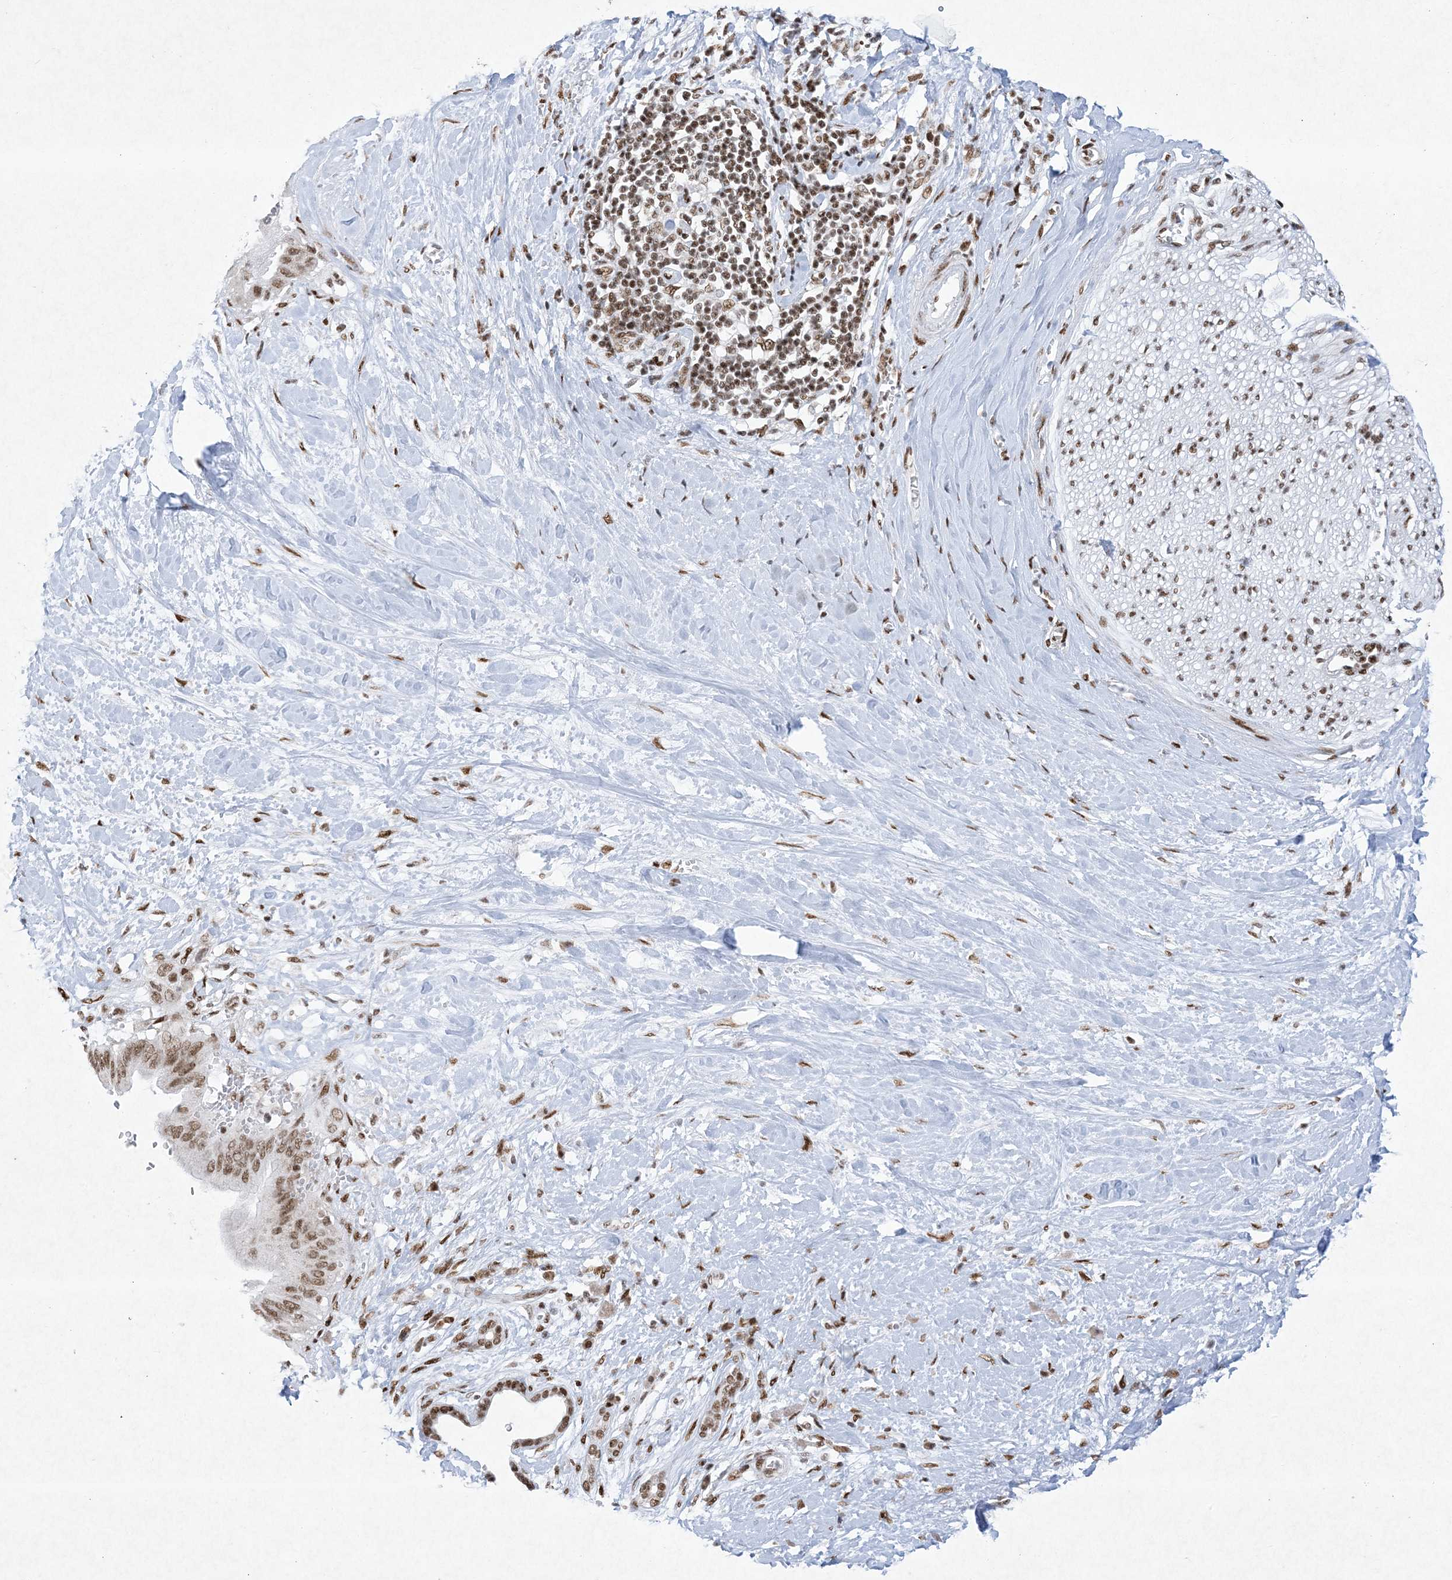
{"staining": {"intensity": "moderate", "quantity": ">75%", "location": "nuclear"}, "tissue": "pancreatic cancer", "cell_type": "Tumor cells", "image_type": "cancer", "snomed": [{"axis": "morphology", "description": "Adenocarcinoma, NOS"}, {"axis": "topography", "description": "Pancreas"}], "caption": "Immunohistochemistry (DAB) staining of pancreatic cancer reveals moderate nuclear protein expression in about >75% of tumor cells. The staining is performed using DAB brown chromogen to label protein expression. The nuclei are counter-stained blue using hematoxylin.", "gene": "PKNOX2", "patient": {"sex": "male", "age": 55}}